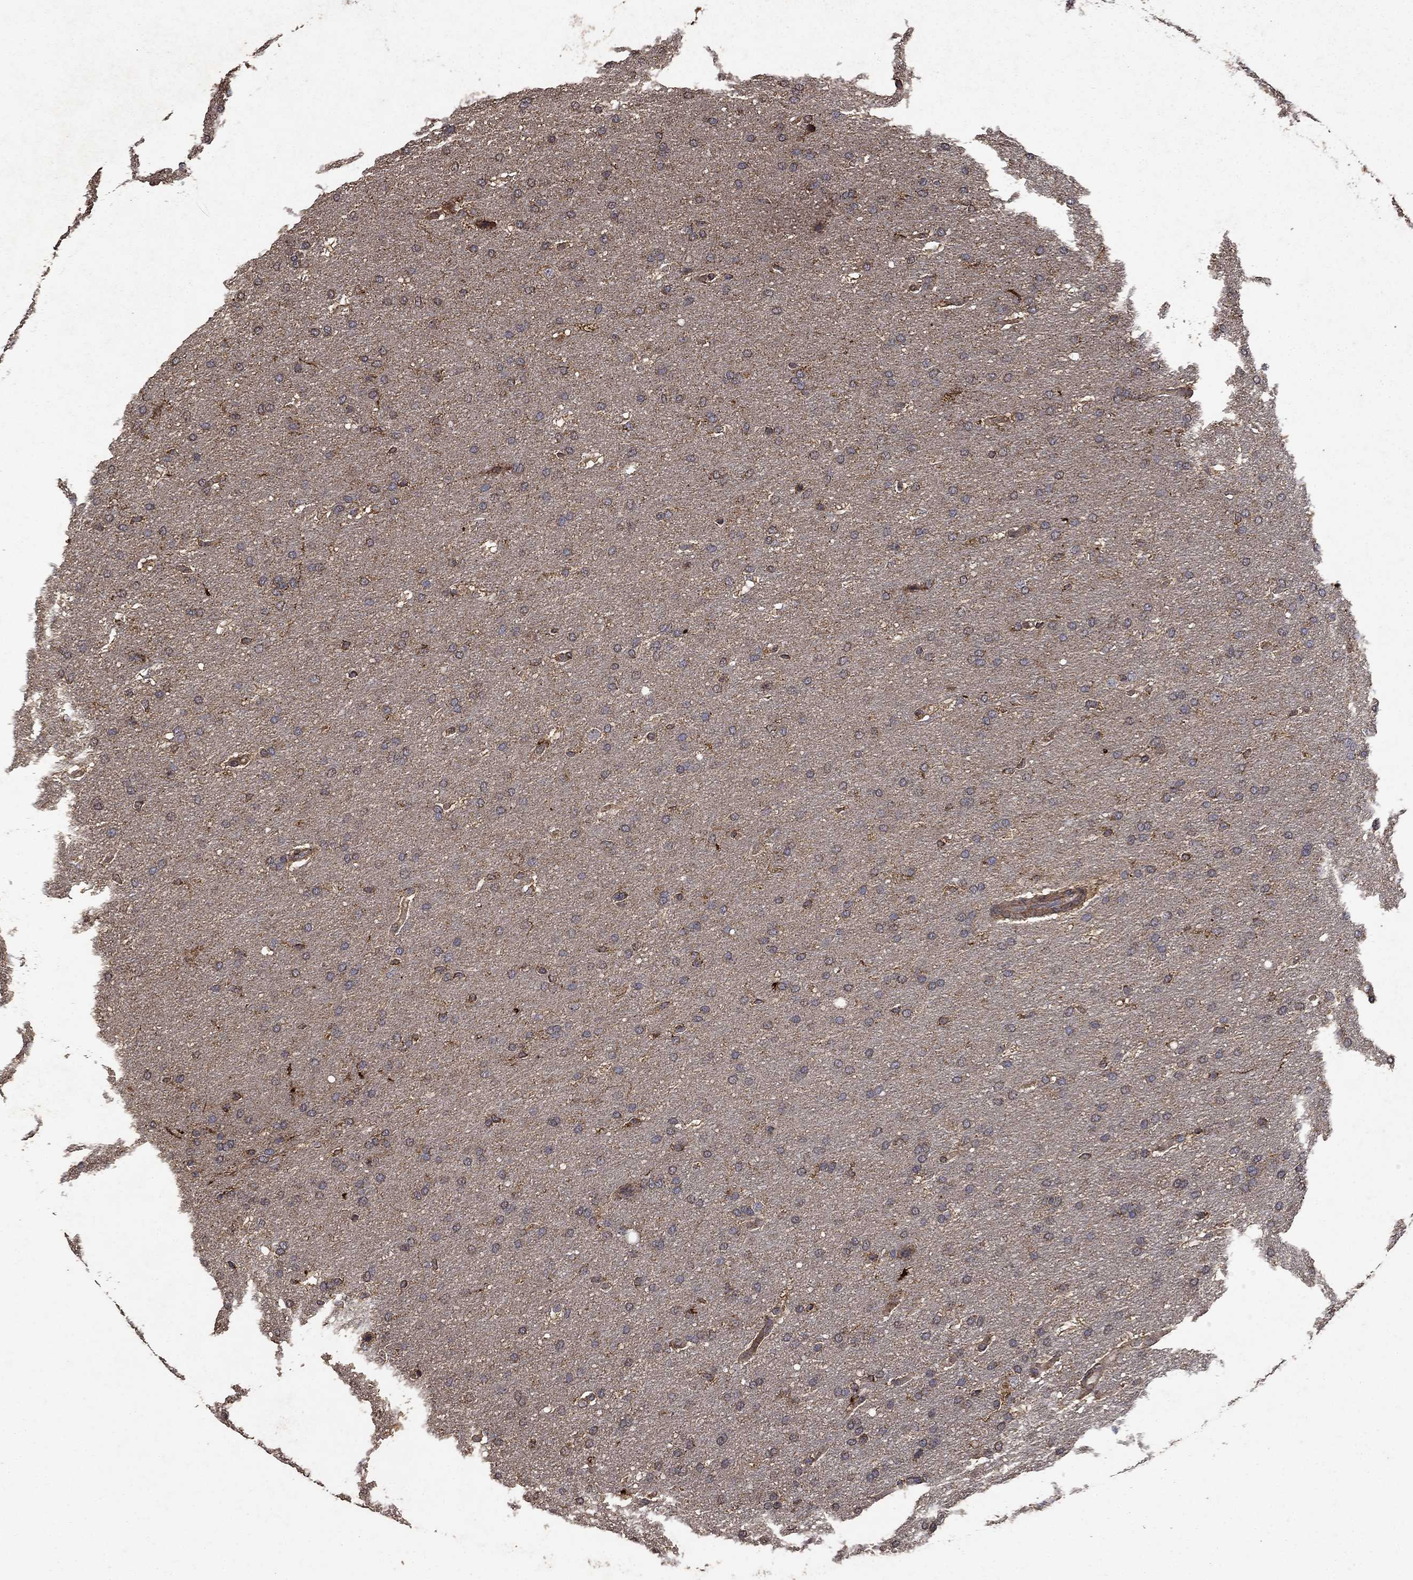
{"staining": {"intensity": "moderate", "quantity": "<25%", "location": "cytoplasmic/membranous"}, "tissue": "glioma", "cell_type": "Tumor cells", "image_type": "cancer", "snomed": [{"axis": "morphology", "description": "Glioma, malignant, Low grade"}, {"axis": "topography", "description": "Brain"}], "caption": "Protein staining of glioma tissue displays moderate cytoplasmic/membranous positivity in about <25% of tumor cells. (DAB (3,3'-diaminobenzidine) = brown stain, brightfield microscopy at high magnification).", "gene": "IFRD1", "patient": {"sex": "female", "age": 37}}